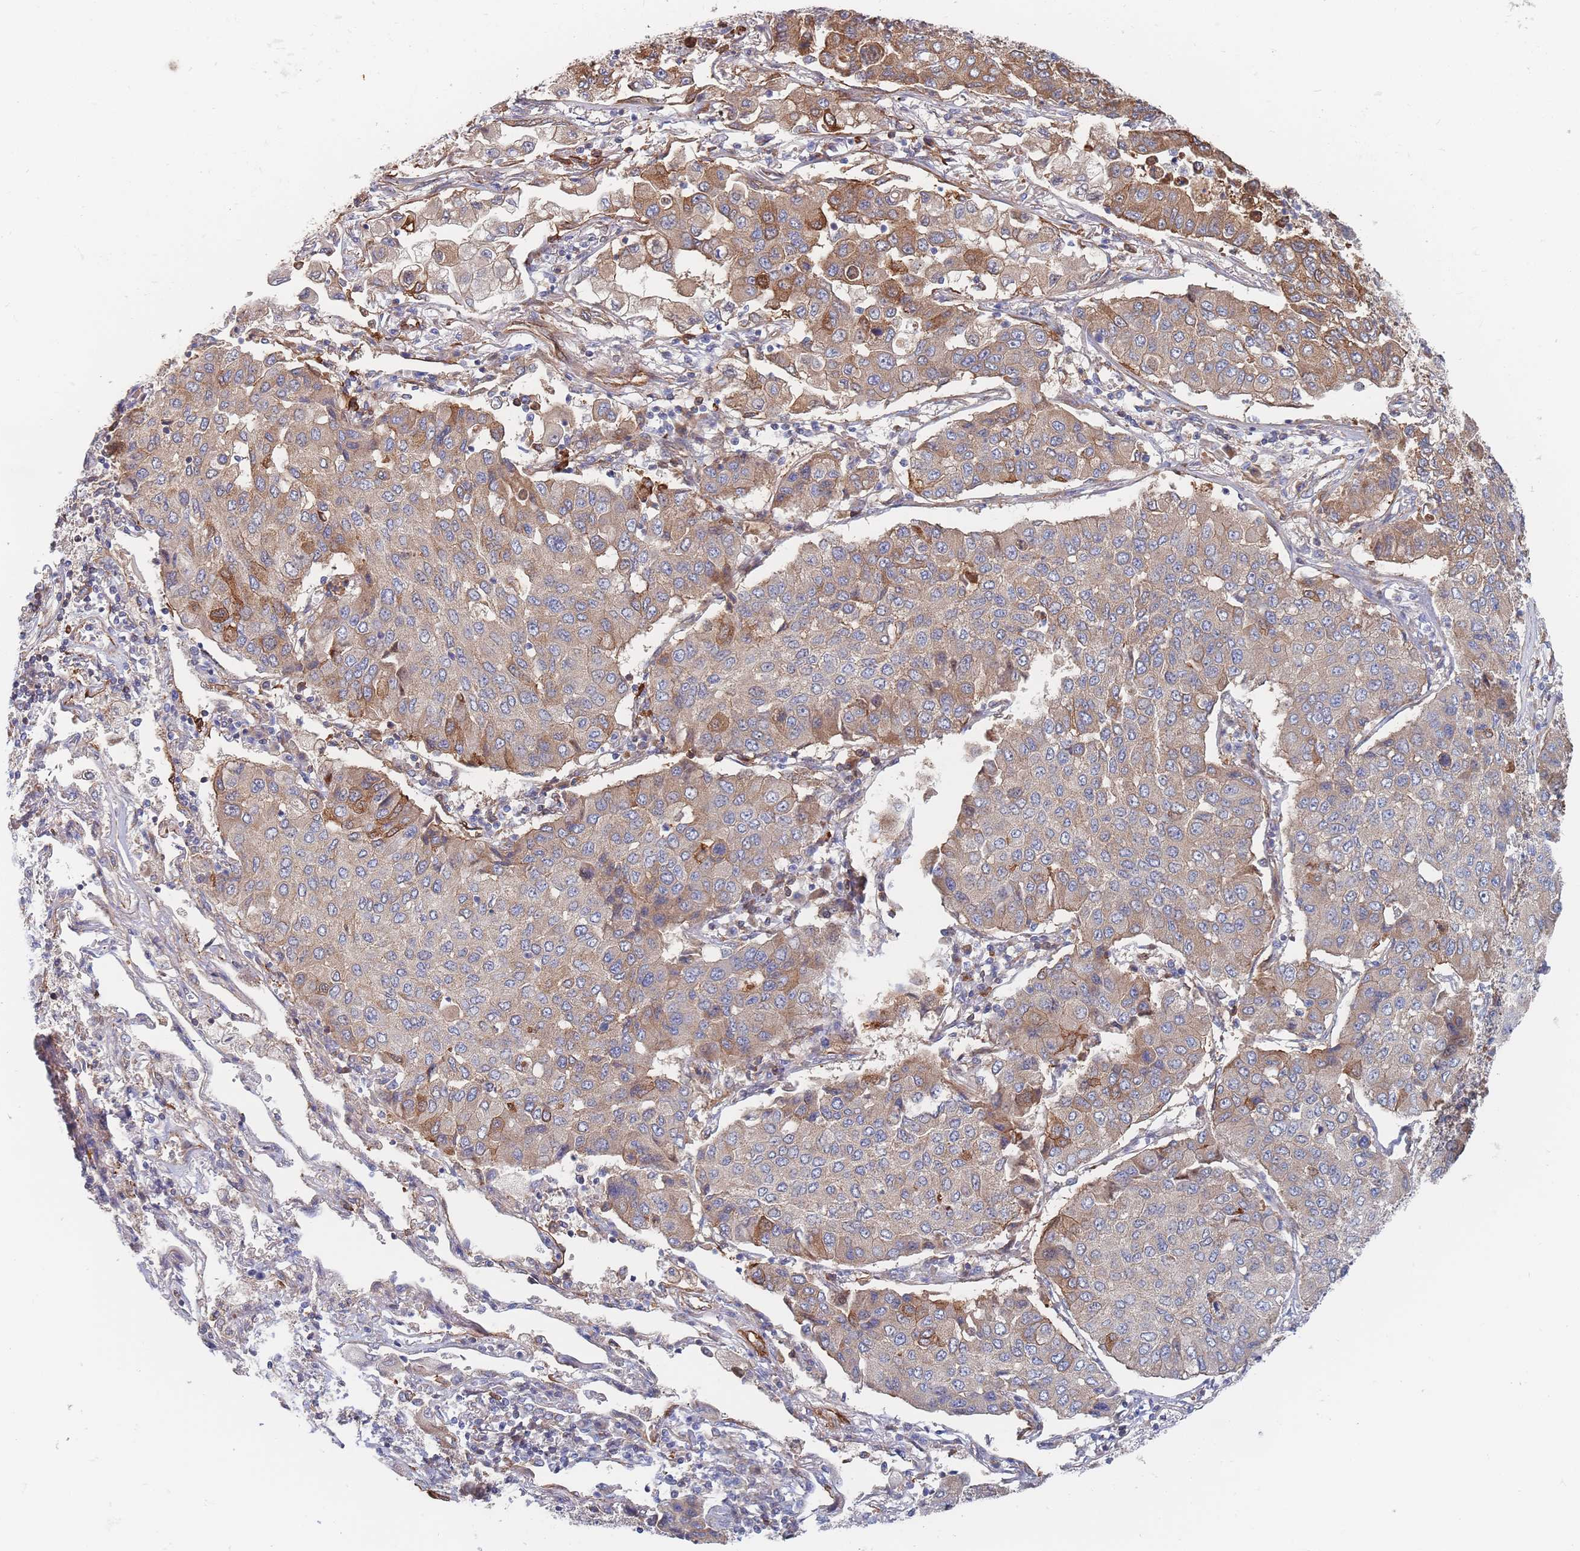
{"staining": {"intensity": "moderate", "quantity": "25%-75%", "location": "cytoplasmic/membranous,nuclear"}, "tissue": "lung cancer", "cell_type": "Tumor cells", "image_type": "cancer", "snomed": [{"axis": "morphology", "description": "Squamous cell carcinoma, NOS"}, {"axis": "topography", "description": "Lung"}], "caption": "Immunohistochemistry (IHC) of lung squamous cell carcinoma demonstrates medium levels of moderate cytoplasmic/membranous and nuclear staining in about 25%-75% of tumor cells.", "gene": "G6PC1", "patient": {"sex": "male", "age": 74}}